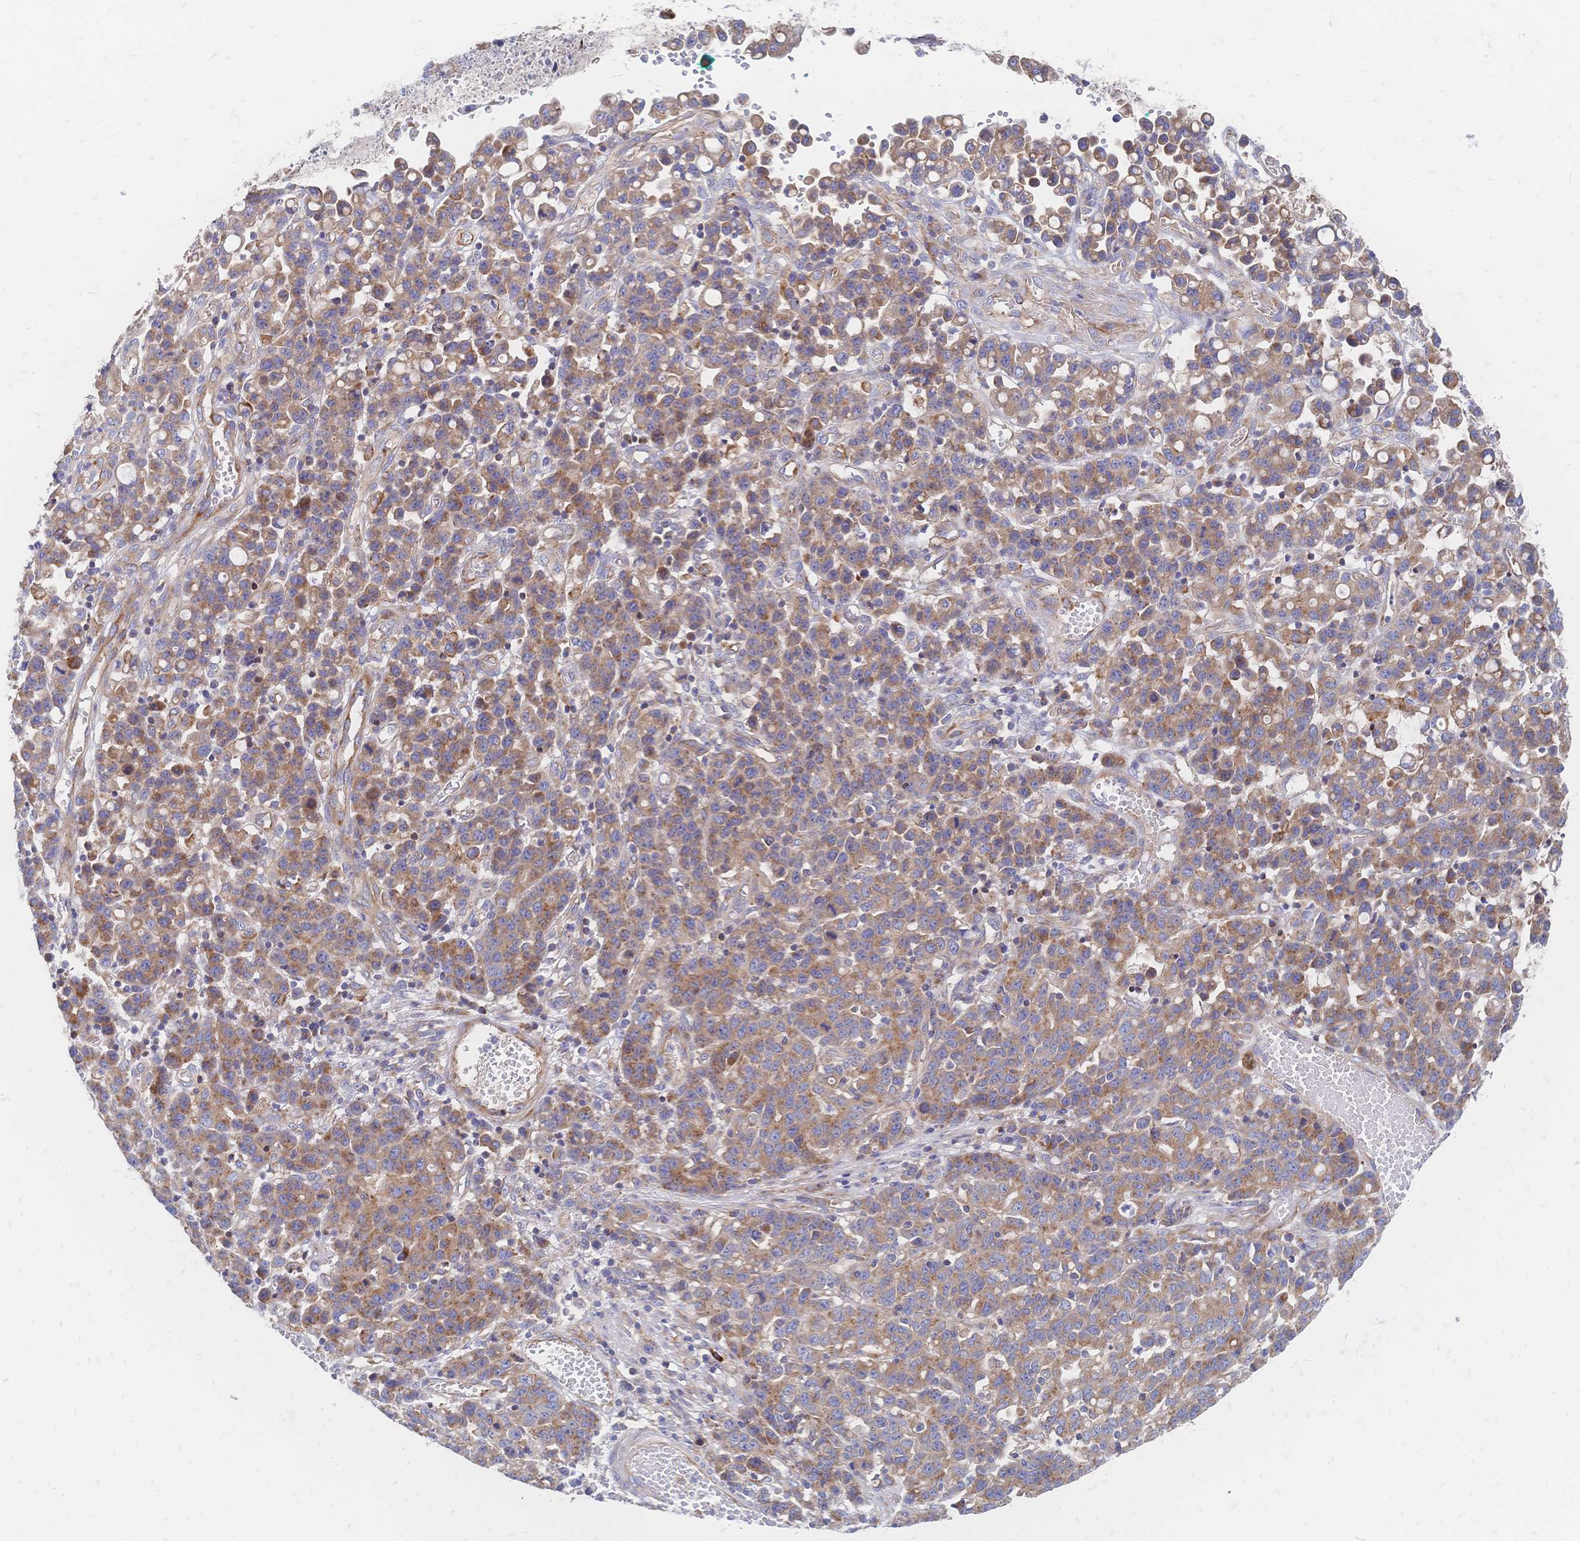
{"staining": {"intensity": "moderate", "quantity": "25%-75%", "location": "cytoplasmic/membranous"}, "tissue": "stomach cancer", "cell_type": "Tumor cells", "image_type": "cancer", "snomed": [{"axis": "morphology", "description": "Adenocarcinoma, NOS"}, {"axis": "topography", "description": "Stomach, upper"}], "caption": "Stomach cancer (adenocarcinoma) stained with a brown dye displays moderate cytoplasmic/membranous positive expression in about 25%-75% of tumor cells.", "gene": "SORBS1", "patient": {"sex": "male", "age": 69}}